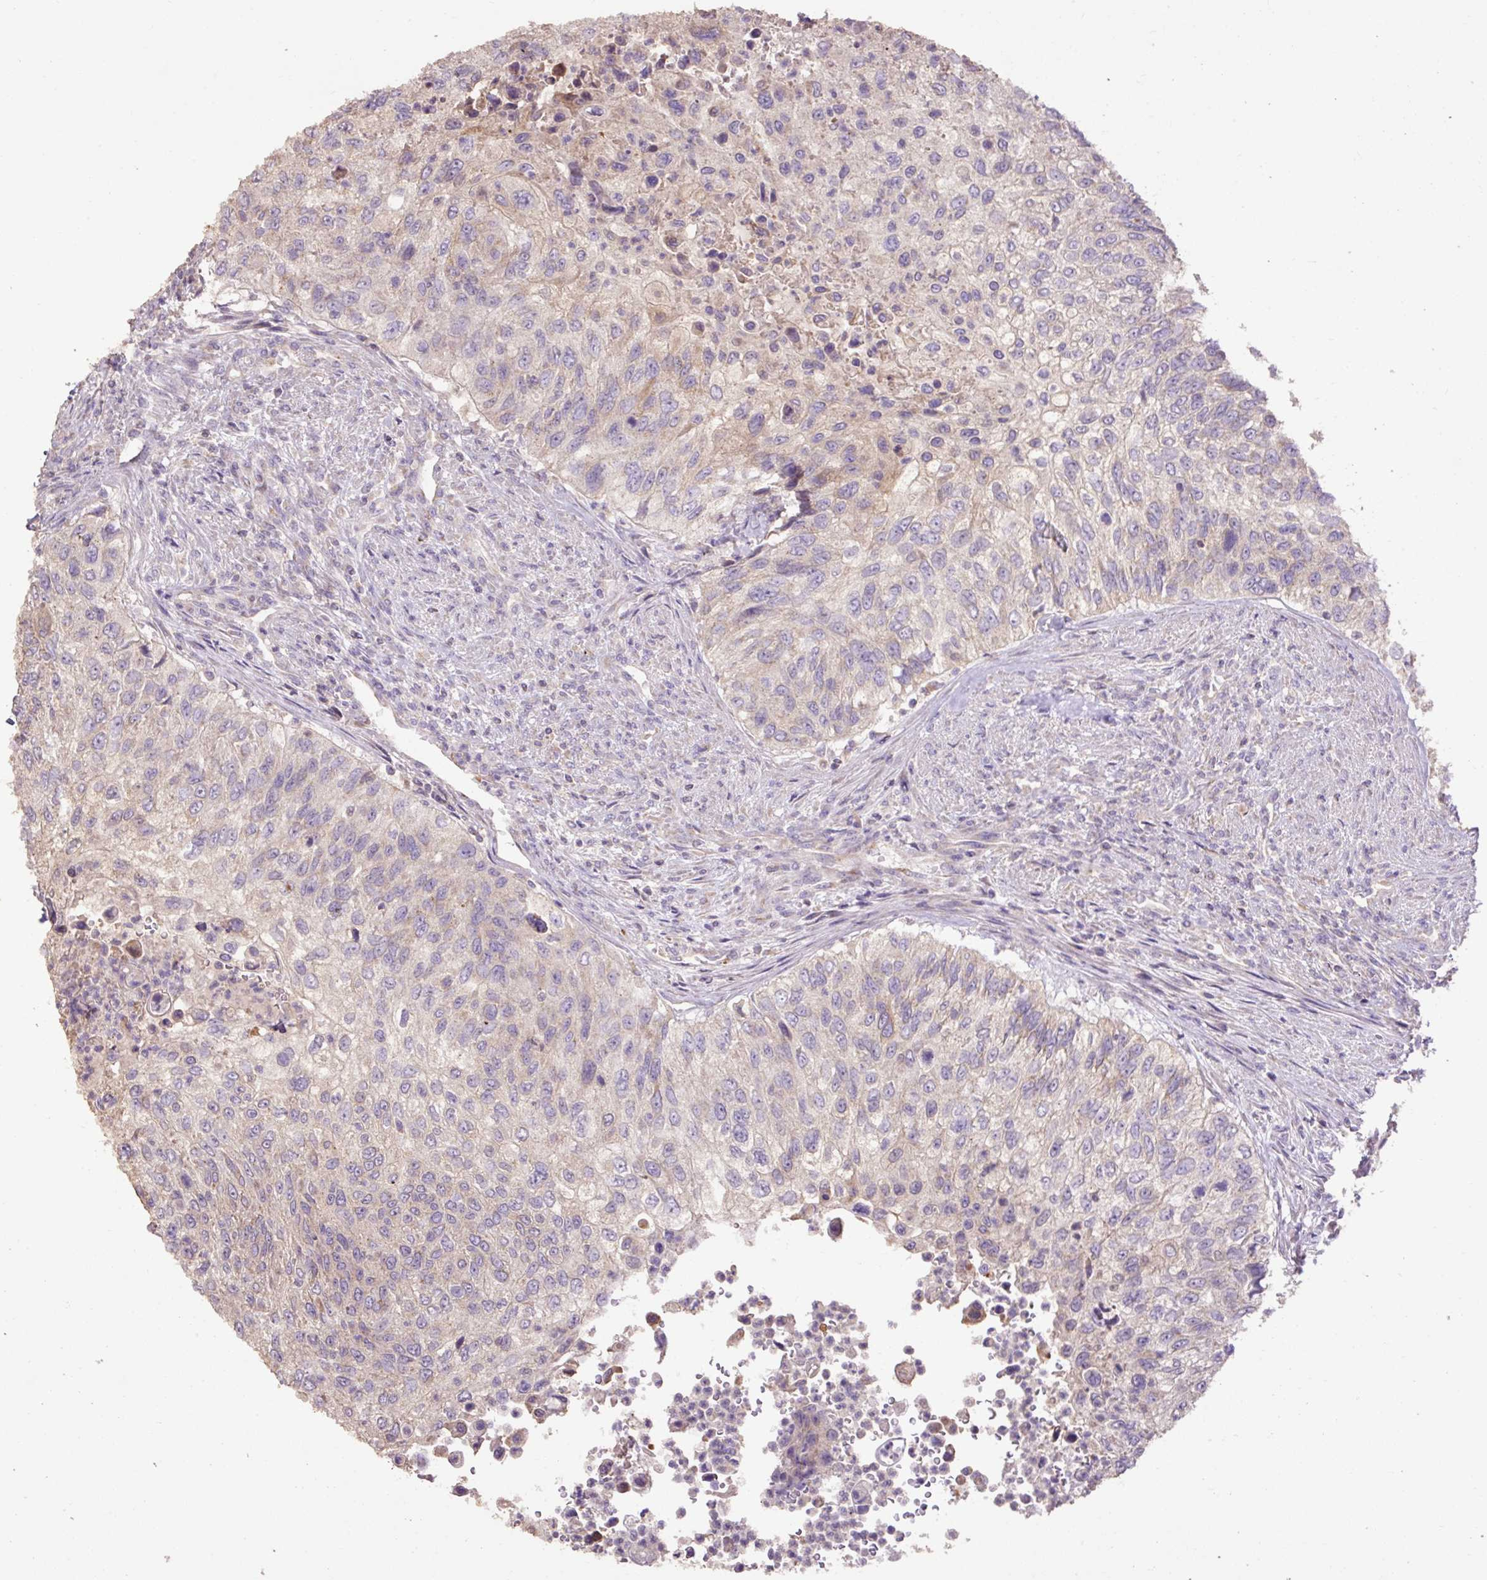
{"staining": {"intensity": "weak", "quantity": "<25%", "location": "cytoplasmic/membranous"}, "tissue": "urothelial cancer", "cell_type": "Tumor cells", "image_type": "cancer", "snomed": [{"axis": "morphology", "description": "Urothelial carcinoma, High grade"}, {"axis": "topography", "description": "Urinary bladder"}], "caption": "Immunohistochemical staining of high-grade urothelial carcinoma demonstrates no significant positivity in tumor cells.", "gene": "ABR", "patient": {"sex": "female", "age": 60}}